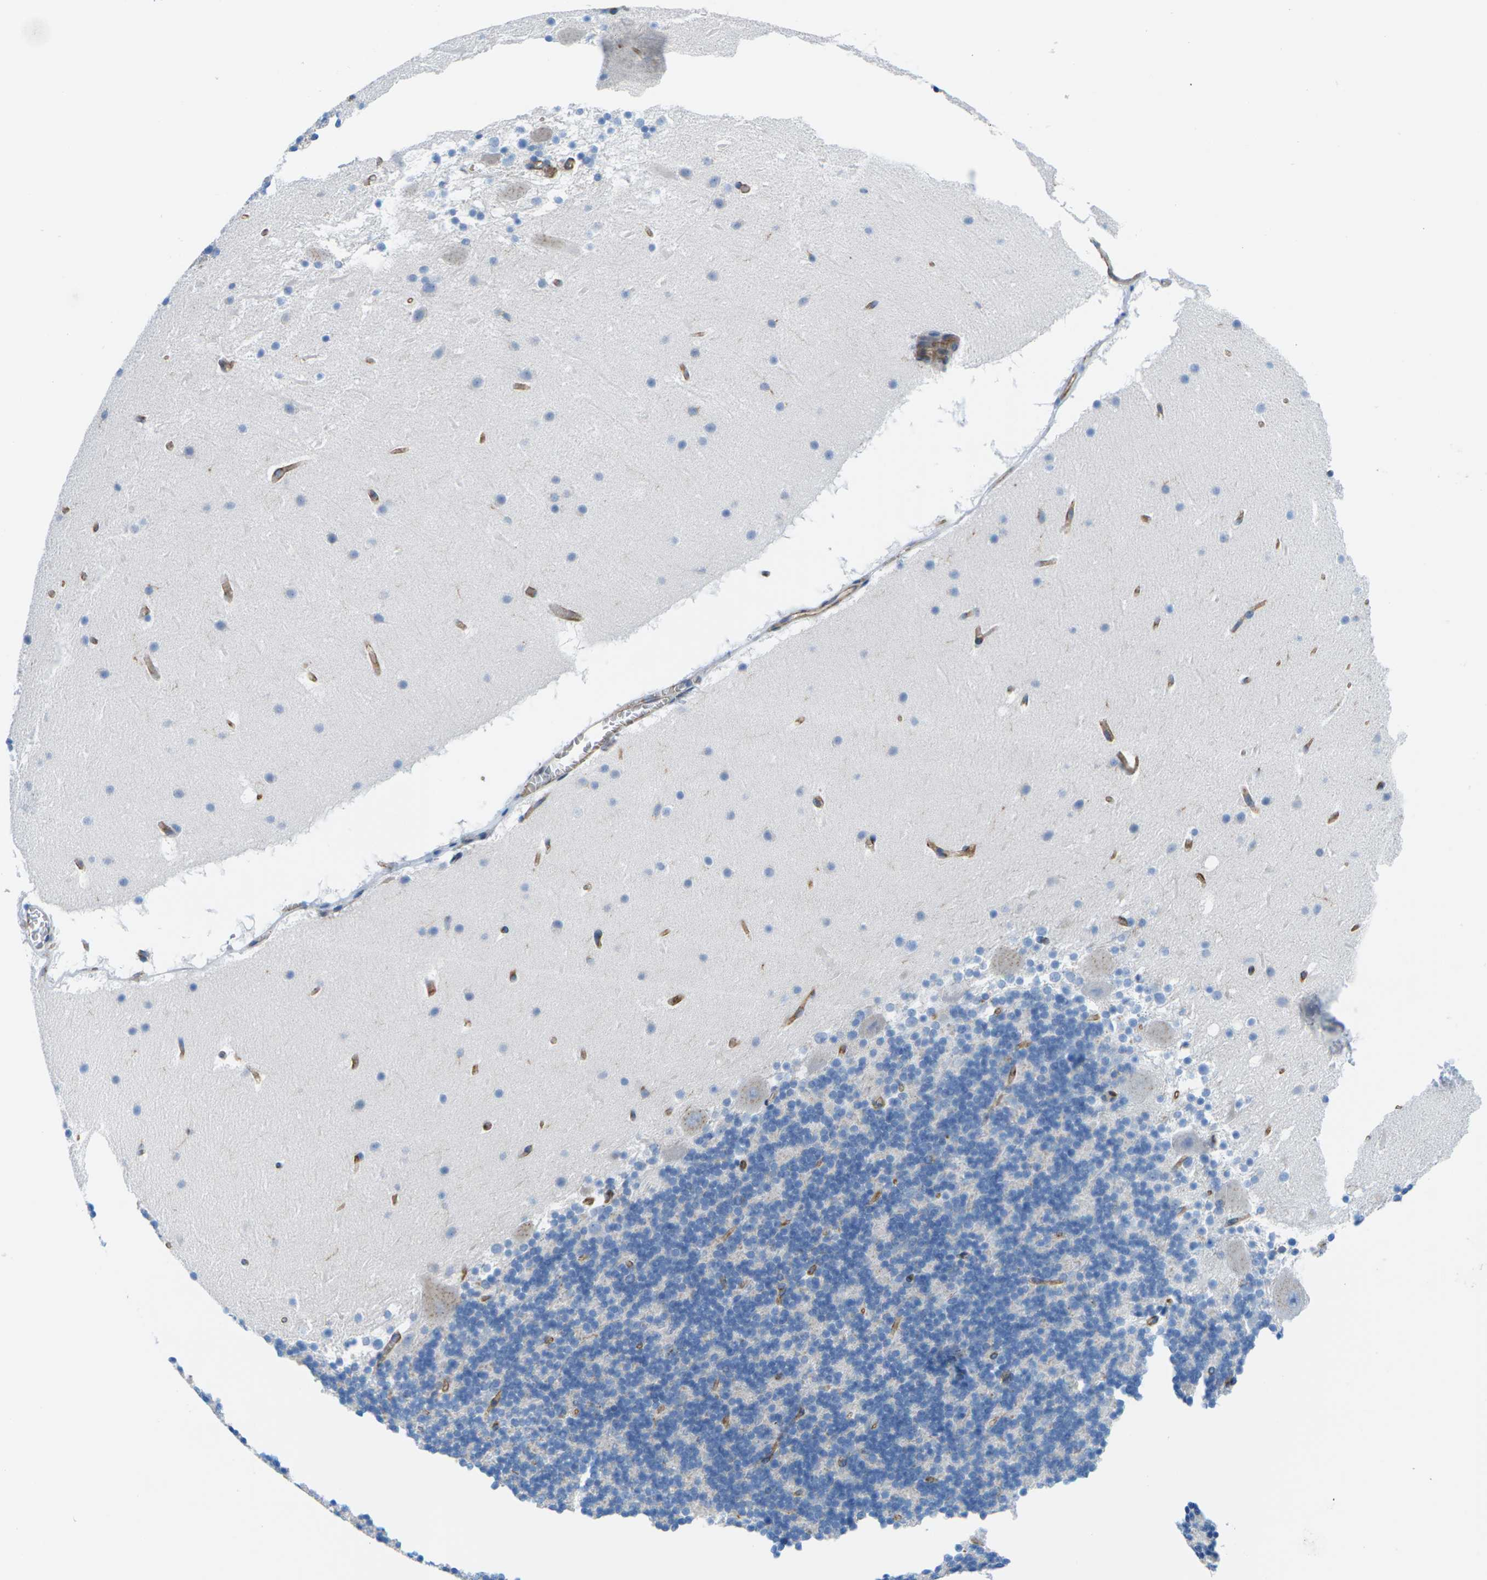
{"staining": {"intensity": "negative", "quantity": "none", "location": "none"}, "tissue": "cerebellum", "cell_type": "Cells in granular layer", "image_type": "normal", "snomed": [{"axis": "morphology", "description": "Normal tissue, NOS"}, {"axis": "topography", "description": "Cerebellum"}], "caption": "A micrograph of cerebellum stained for a protein displays no brown staining in cells in granular layer. Nuclei are stained in blue.", "gene": "SYNGR2", "patient": {"sex": "male", "age": 45}}